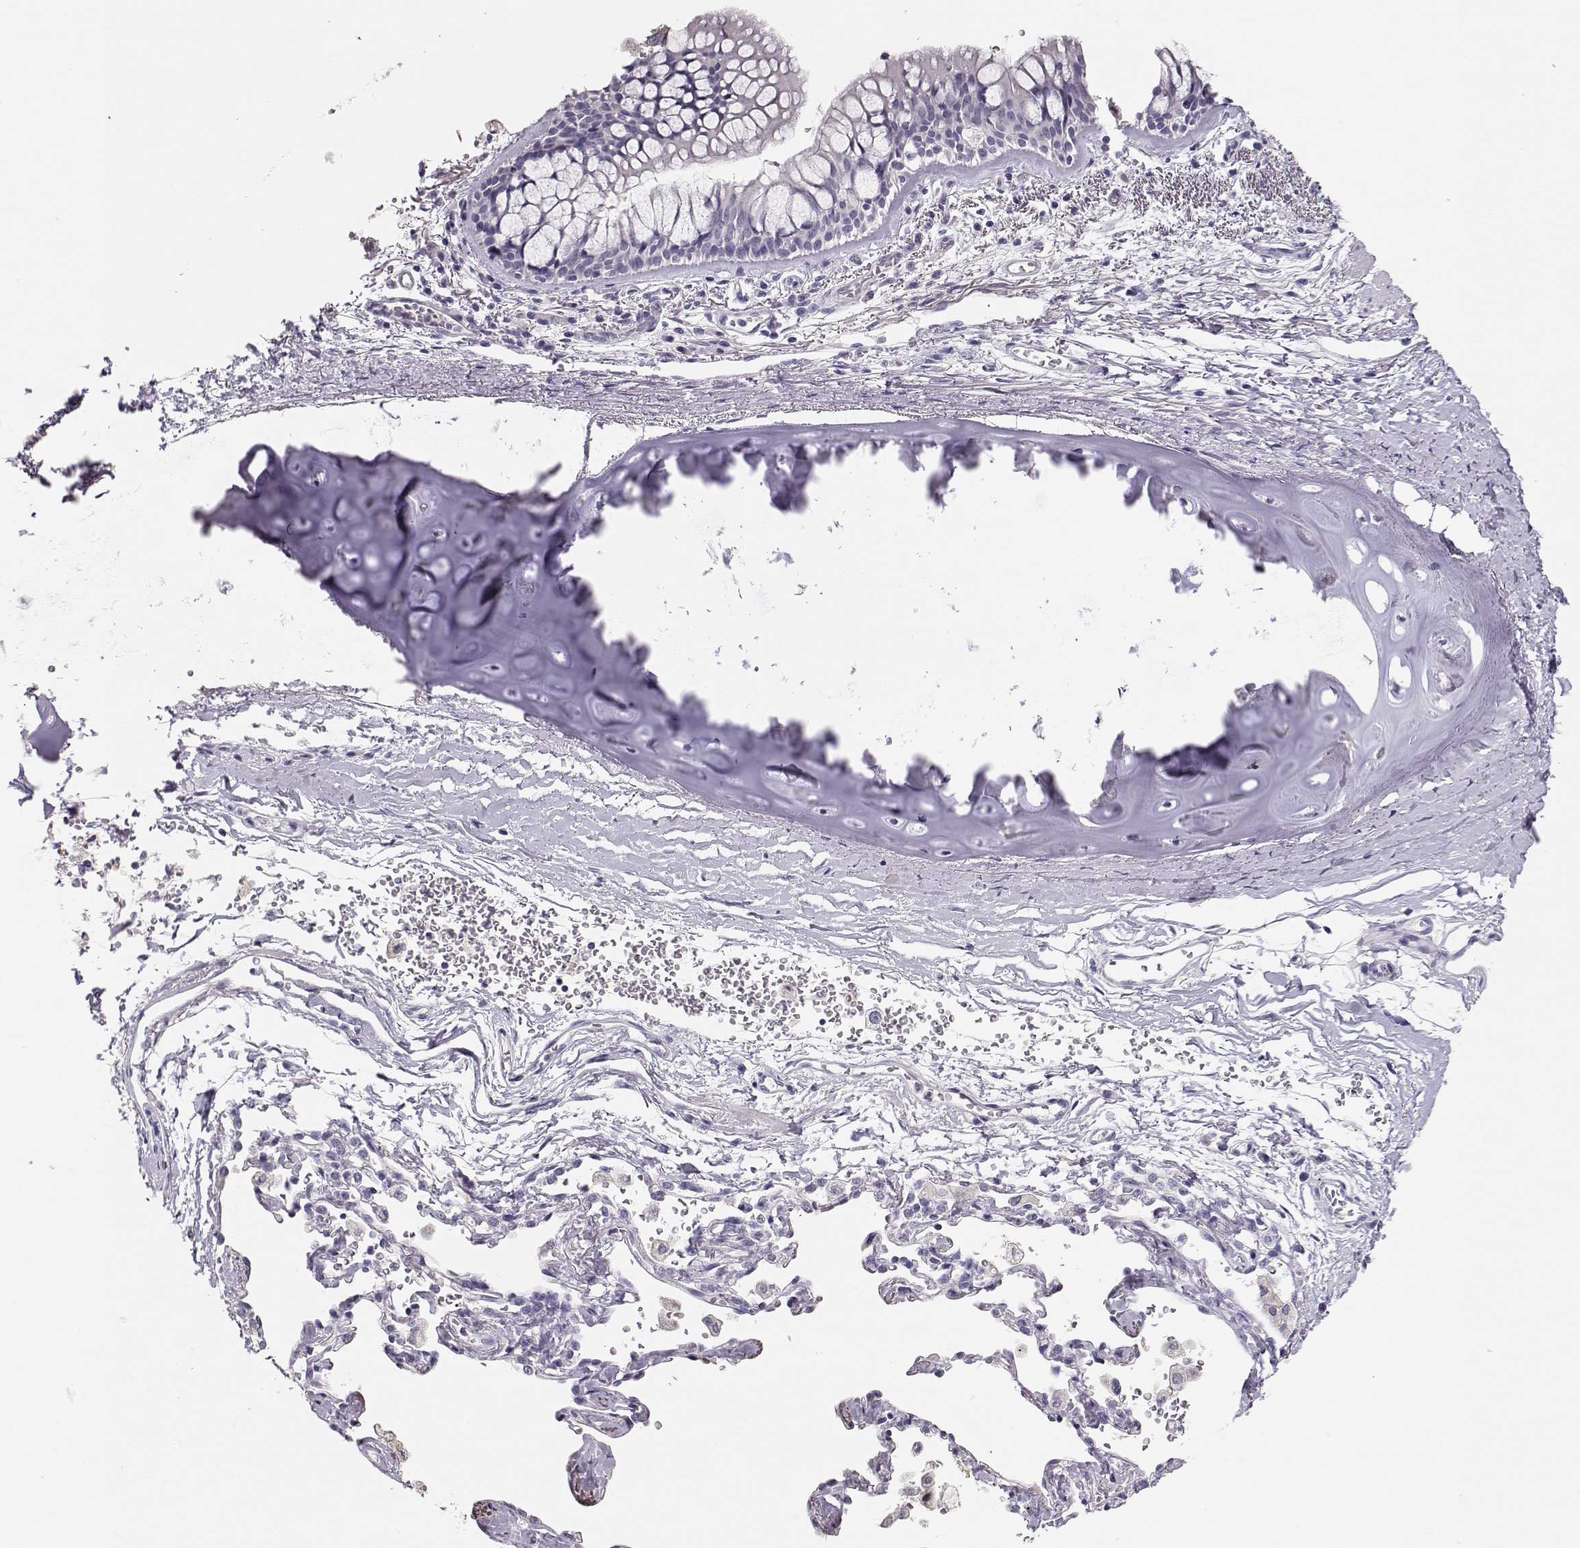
{"staining": {"intensity": "negative", "quantity": "none", "location": "none"}, "tissue": "bronchus", "cell_type": "Respiratory epithelial cells", "image_type": "normal", "snomed": [{"axis": "morphology", "description": "Normal tissue, NOS"}, {"axis": "topography", "description": "Bronchus"}, {"axis": "topography", "description": "Lung"}], "caption": "An immunohistochemistry (IHC) photomicrograph of unremarkable bronchus is shown. There is no staining in respiratory epithelial cells of bronchus.", "gene": "MAGEC1", "patient": {"sex": "female", "age": 57}}